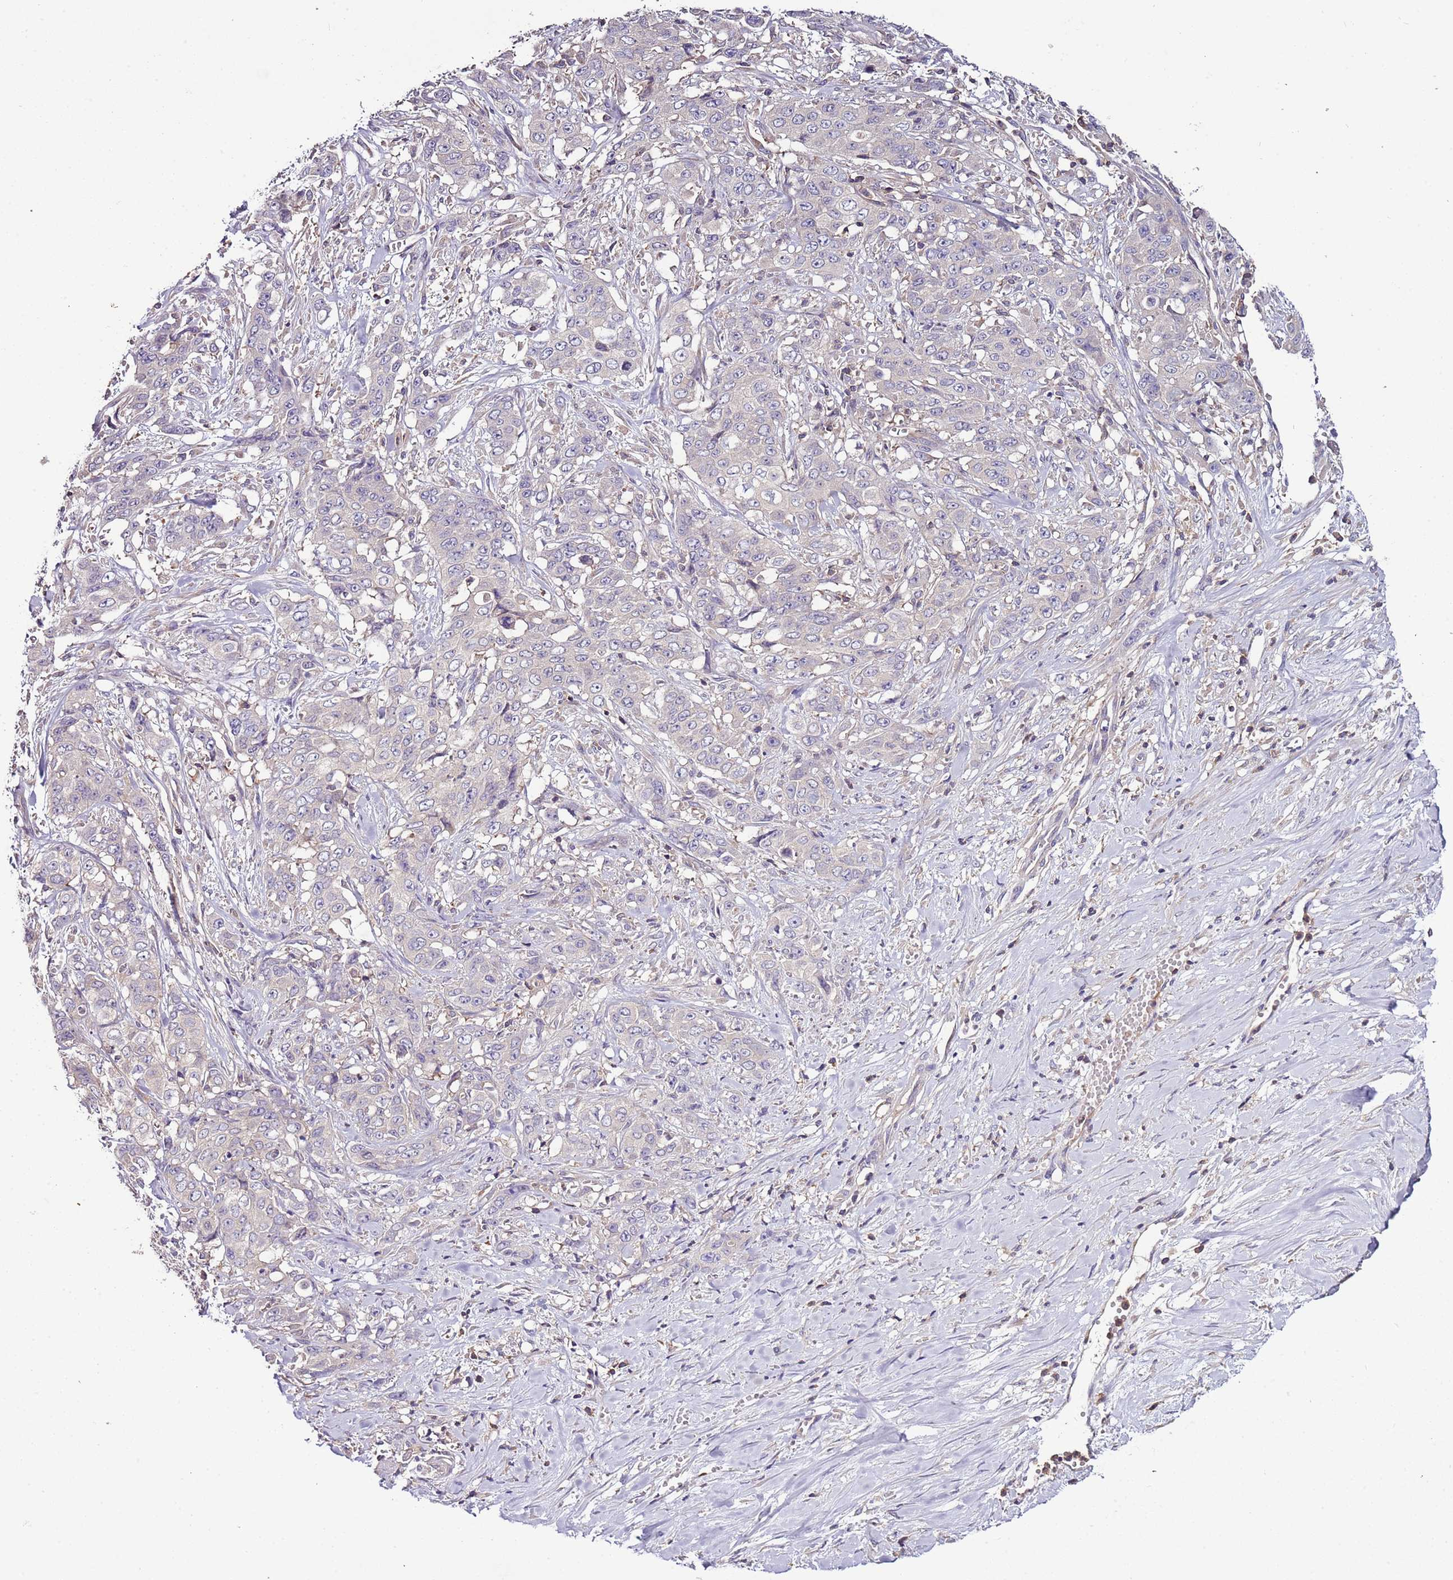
{"staining": {"intensity": "negative", "quantity": "none", "location": "none"}, "tissue": "stomach cancer", "cell_type": "Tumor cells", "image_type": "cancer", "snomed": [{"axis": "morphology", "description": "Adenocarcinoma, NOS"}, {"axis": "topography", "description": "Stomach, upper"}], "caption": "Adenocarcinoma (stomach) stained for a protein using immunohistochemistry (IHC) shows no positivity tumor cells.", "gene": "IGIP", "patient": {"sex": "male", "age": 62}}